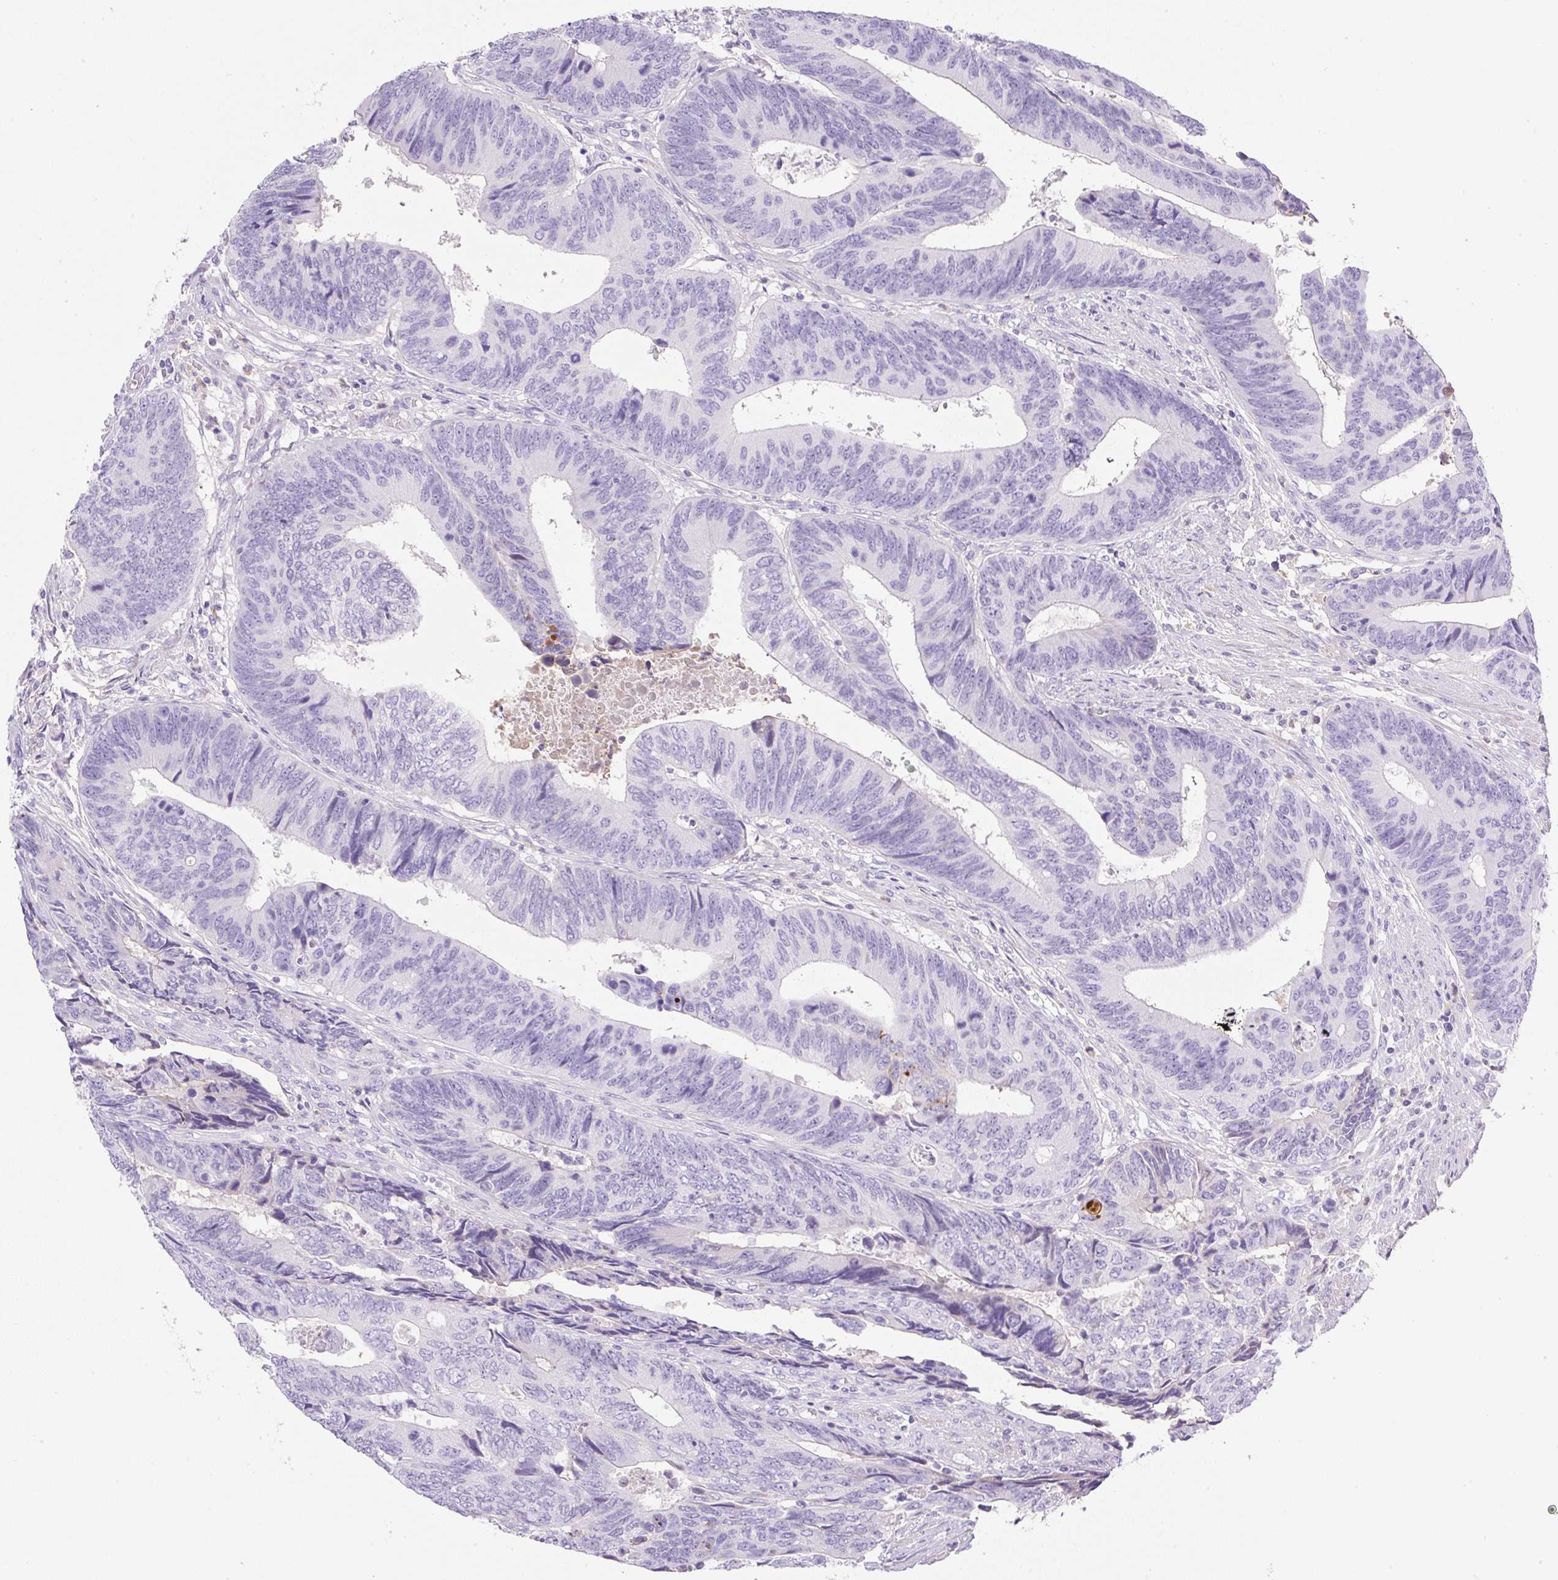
{"staining": {"intensity": "negative", "quantity": "none", "location": "none"}, "tissue": "colorectal cancer", "cell_type": "Tumor cells", "image_type": "cancer", "snomed": [{"axis": "morphology", "description": "Adenocarcinoma, NOS"}, {"axis": "topography", "description": "Colon"}], "caption": "Tumor cells show no significant protein staining in colorectal adenocarcinoma.", "gene": "TDRD15", "patient": {"sex": "male", "age": 87}}